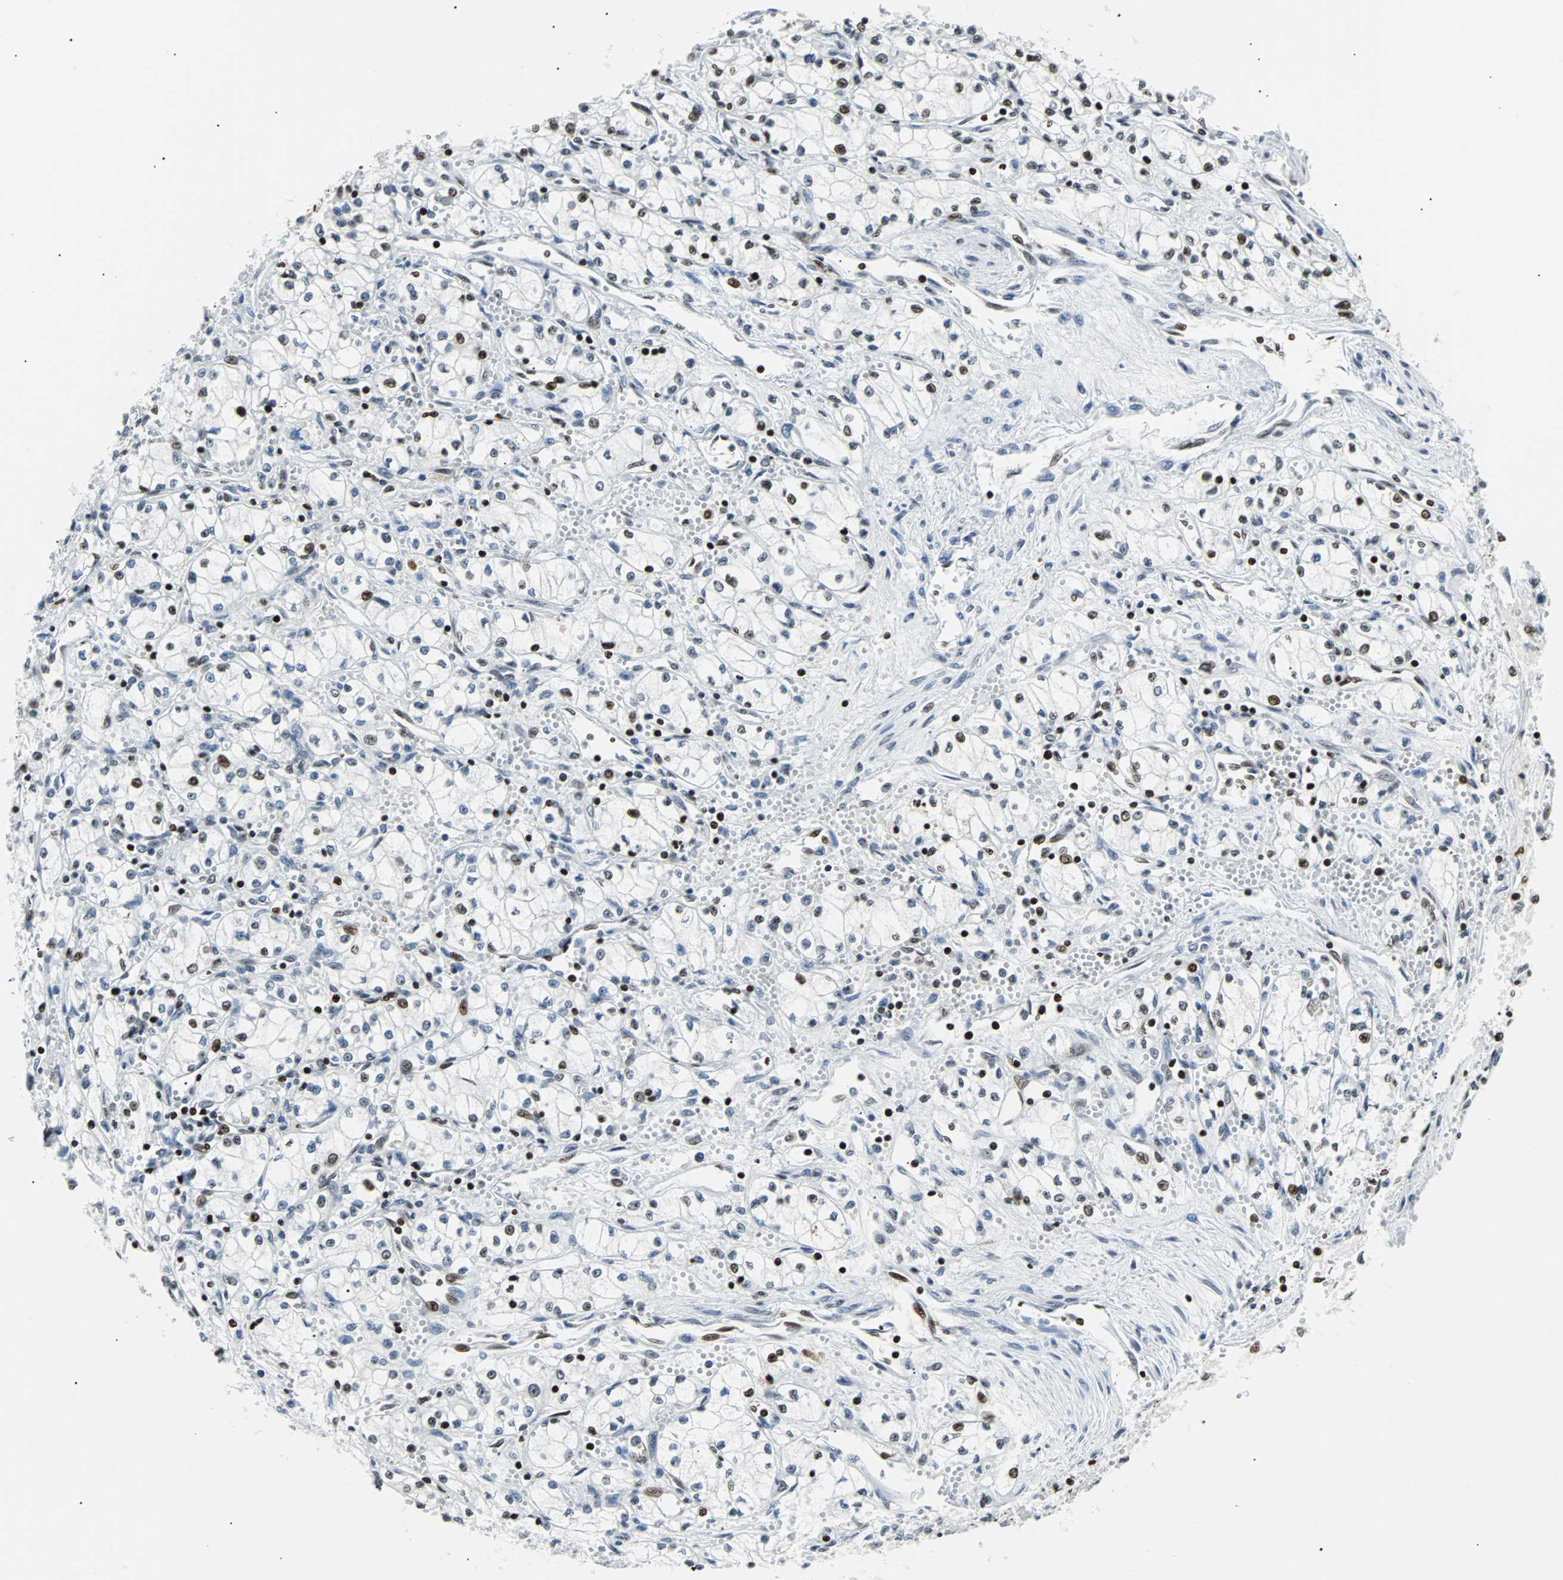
{"staining": {"intensity": "moderate", "quantity": "<25%", "location": "nuclear"}, "tissue": "renal cancer", "cell_type": "Tumor cells", "image_type": "cancer", "snomed": [{"axis": "morphology", "description": "Normal tissue, NOS"}, {"axis": "morphology", "description": "Adenocarcinoma, NOS"}, {"axis": "topography", "description": "Kidney"}], "caption": "A brown stain shows moderate nuclear expression of a protein in adenocarcinoma (renal) tumor cells.", "gene": "ZNF131", "patient": {"sex": "male", "age": 59}}